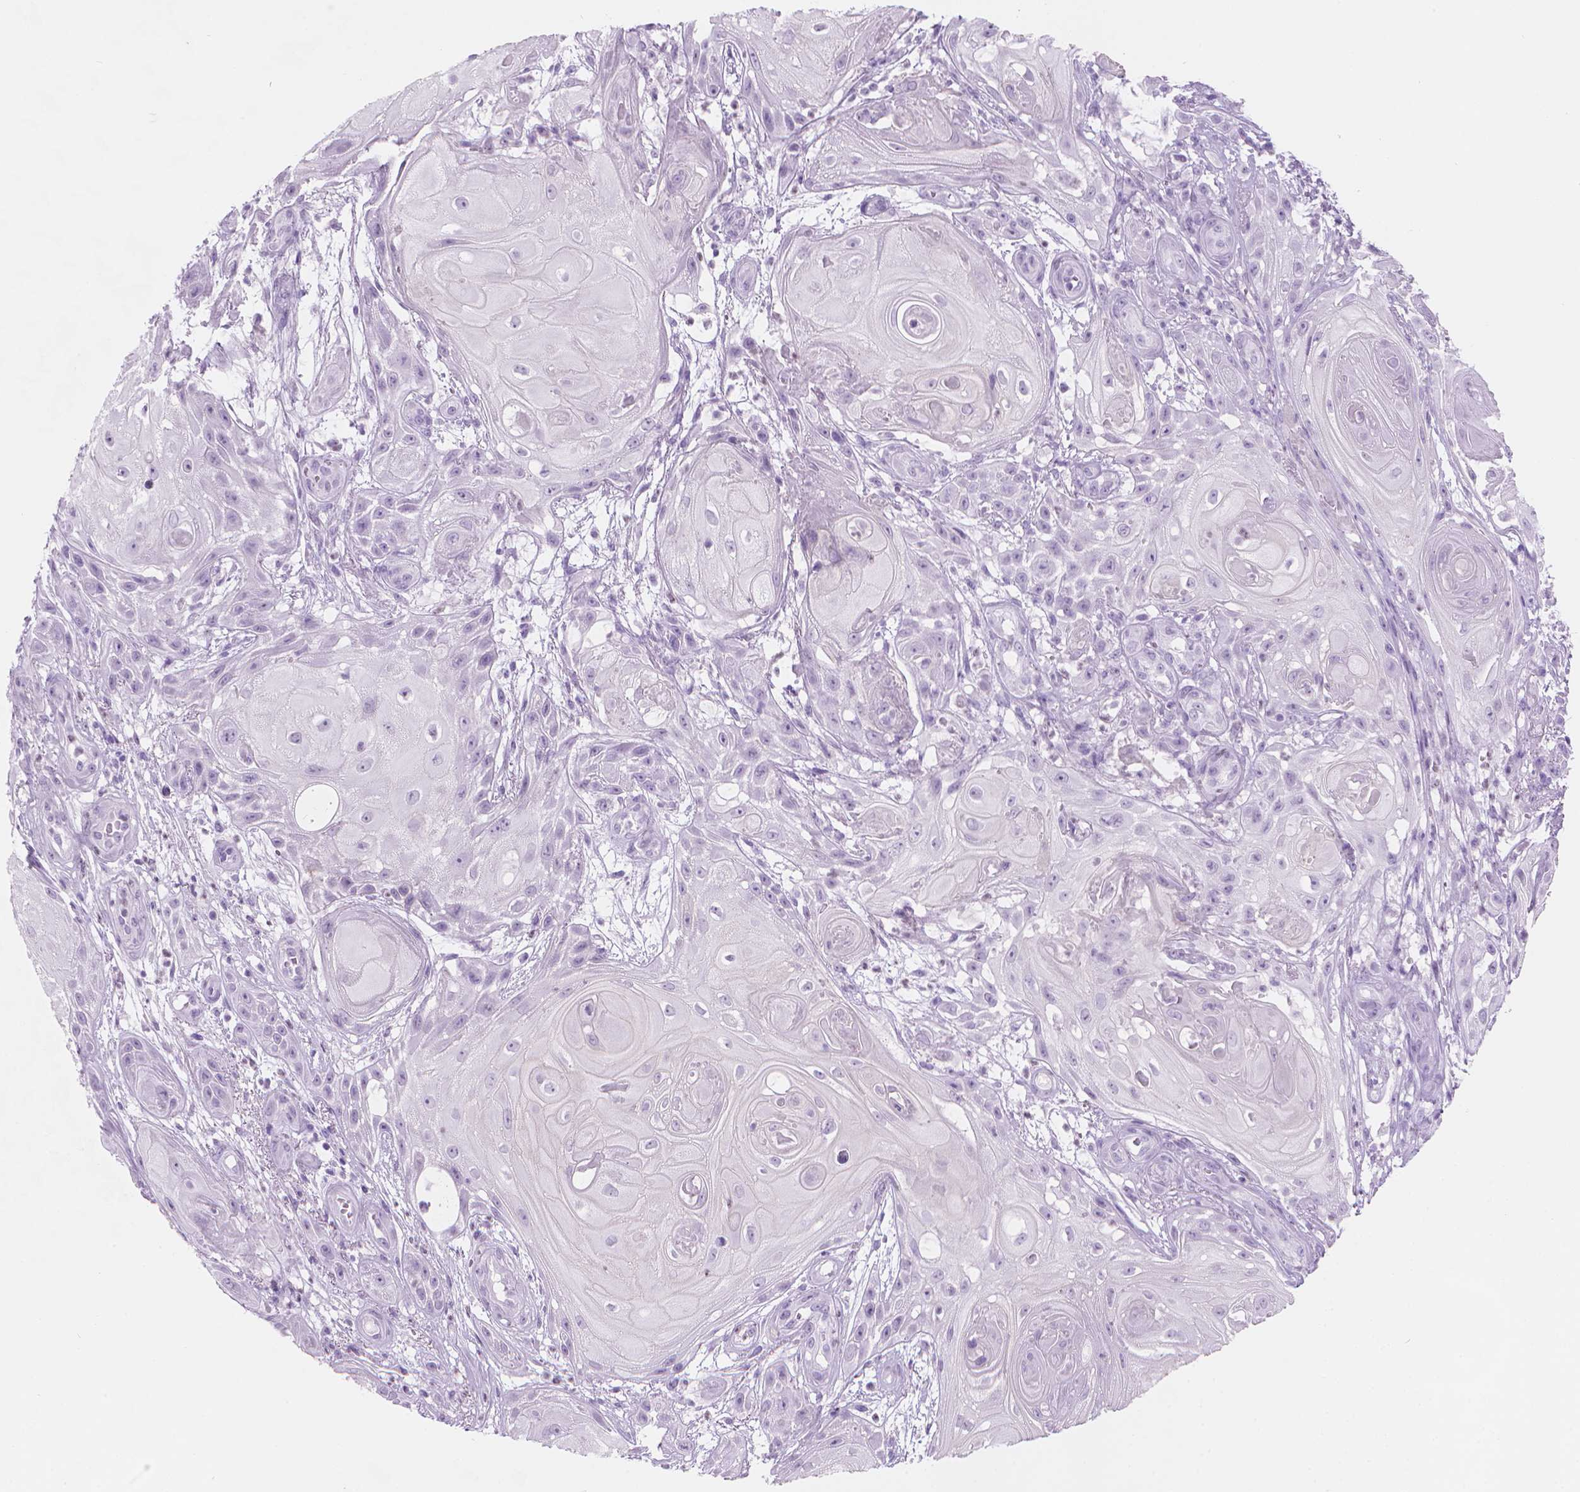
{"staining": {"intensity": "negative", "quantity": "none", "location": "none"}, "tissue": "skin cancer", "cell_type": "Tumor cells", "image_type": "cancer", "snomed": [{"axis": "morphology", "description": "Squamous cell carcinoma, NOS"}, {"axis": "topography", "description": "Skin"}], "caption": "High power microscopy histopathology image of an IHC histopathology image of skin cancer, revealing no significant staining in tumor cells. (DAB immunohistochemistry (IHC) with hematoxylin counter stain).", "gene": "TTC29", "patient": {"sex": "male", "age": 62}}